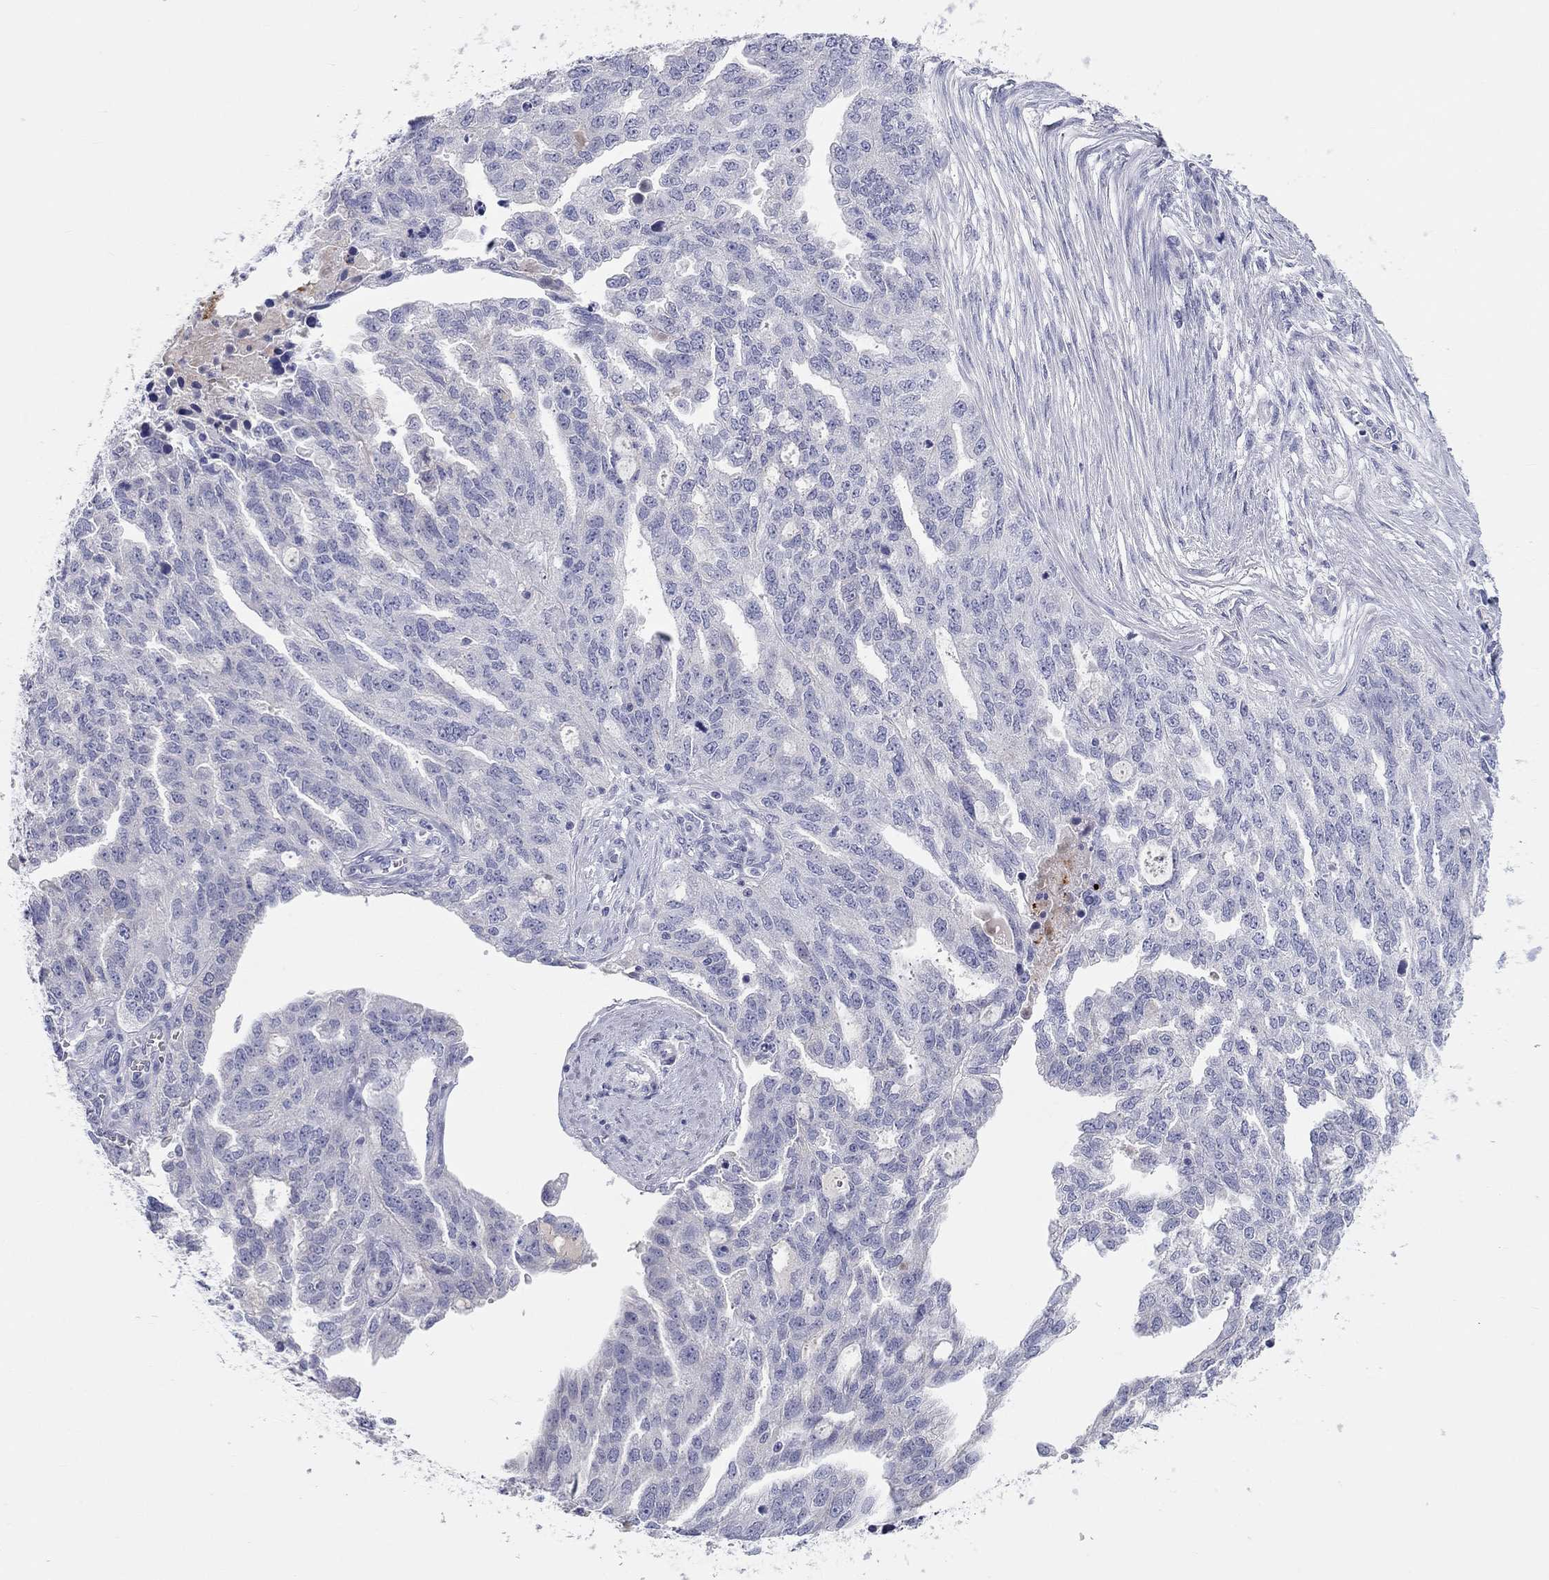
{"staining": {"intensity": "negative", "quantity": "none", "location": "none"}, "tissue": "ovarian cancer", "cell_type": "Tumor cells", "image_type": "cancer", "snomed": [{"axis": "morphology", "description": "Cystadenocarcinoma, serous, NOS"}, {"axis": "topography", "description": "Ovary"}], "caption": "DAB (3,3'-diaminobenzidine) immunohistochemical staining of human ovarian cancer shows no significant staining in tumor cells.", "gene": "ST7L", "patient": {"sex": "female", "age": 51}}